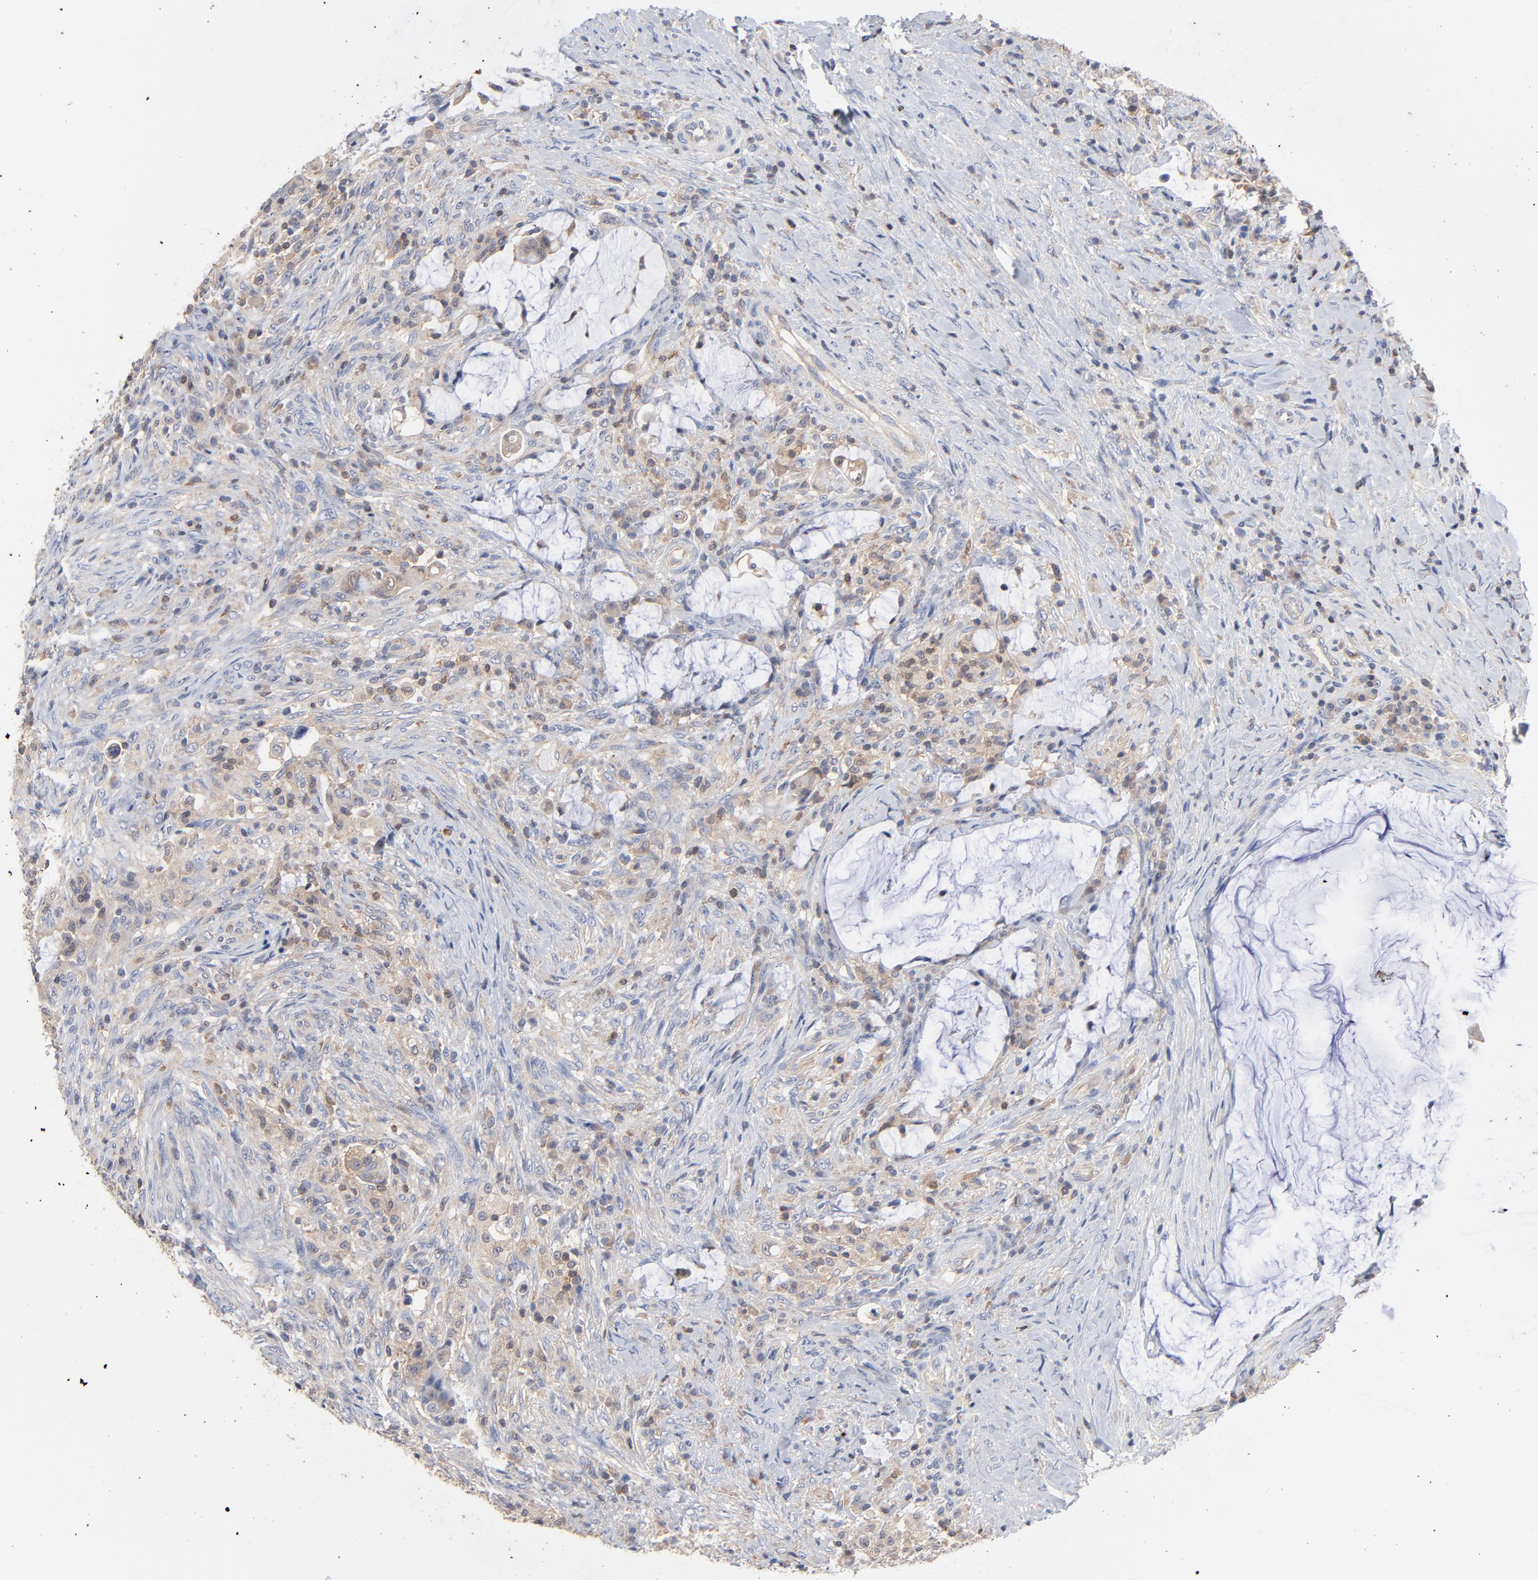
{"staining": {"intensity": "weak", "quantity": ">75%", "location": "cytoplasmic/membranous"}, "tissue": "colorectal cancer", "cell_type": "Tumor cells", "image_type": "cancer", "snomed": [{"axis": "morphology", "description": "Adenocarcinoma, NOS"}, {"axis": "topography", "description": "Rectum"}], "caption": "Immunohistochemical staining of human colorectal adenocarcinoma reveals low levels of weak cytoplasmic/membranous staining in approximately >75% of tumor cells.", "gene": "CAB39L", "patient": {"sex": "female", "age": 71}}